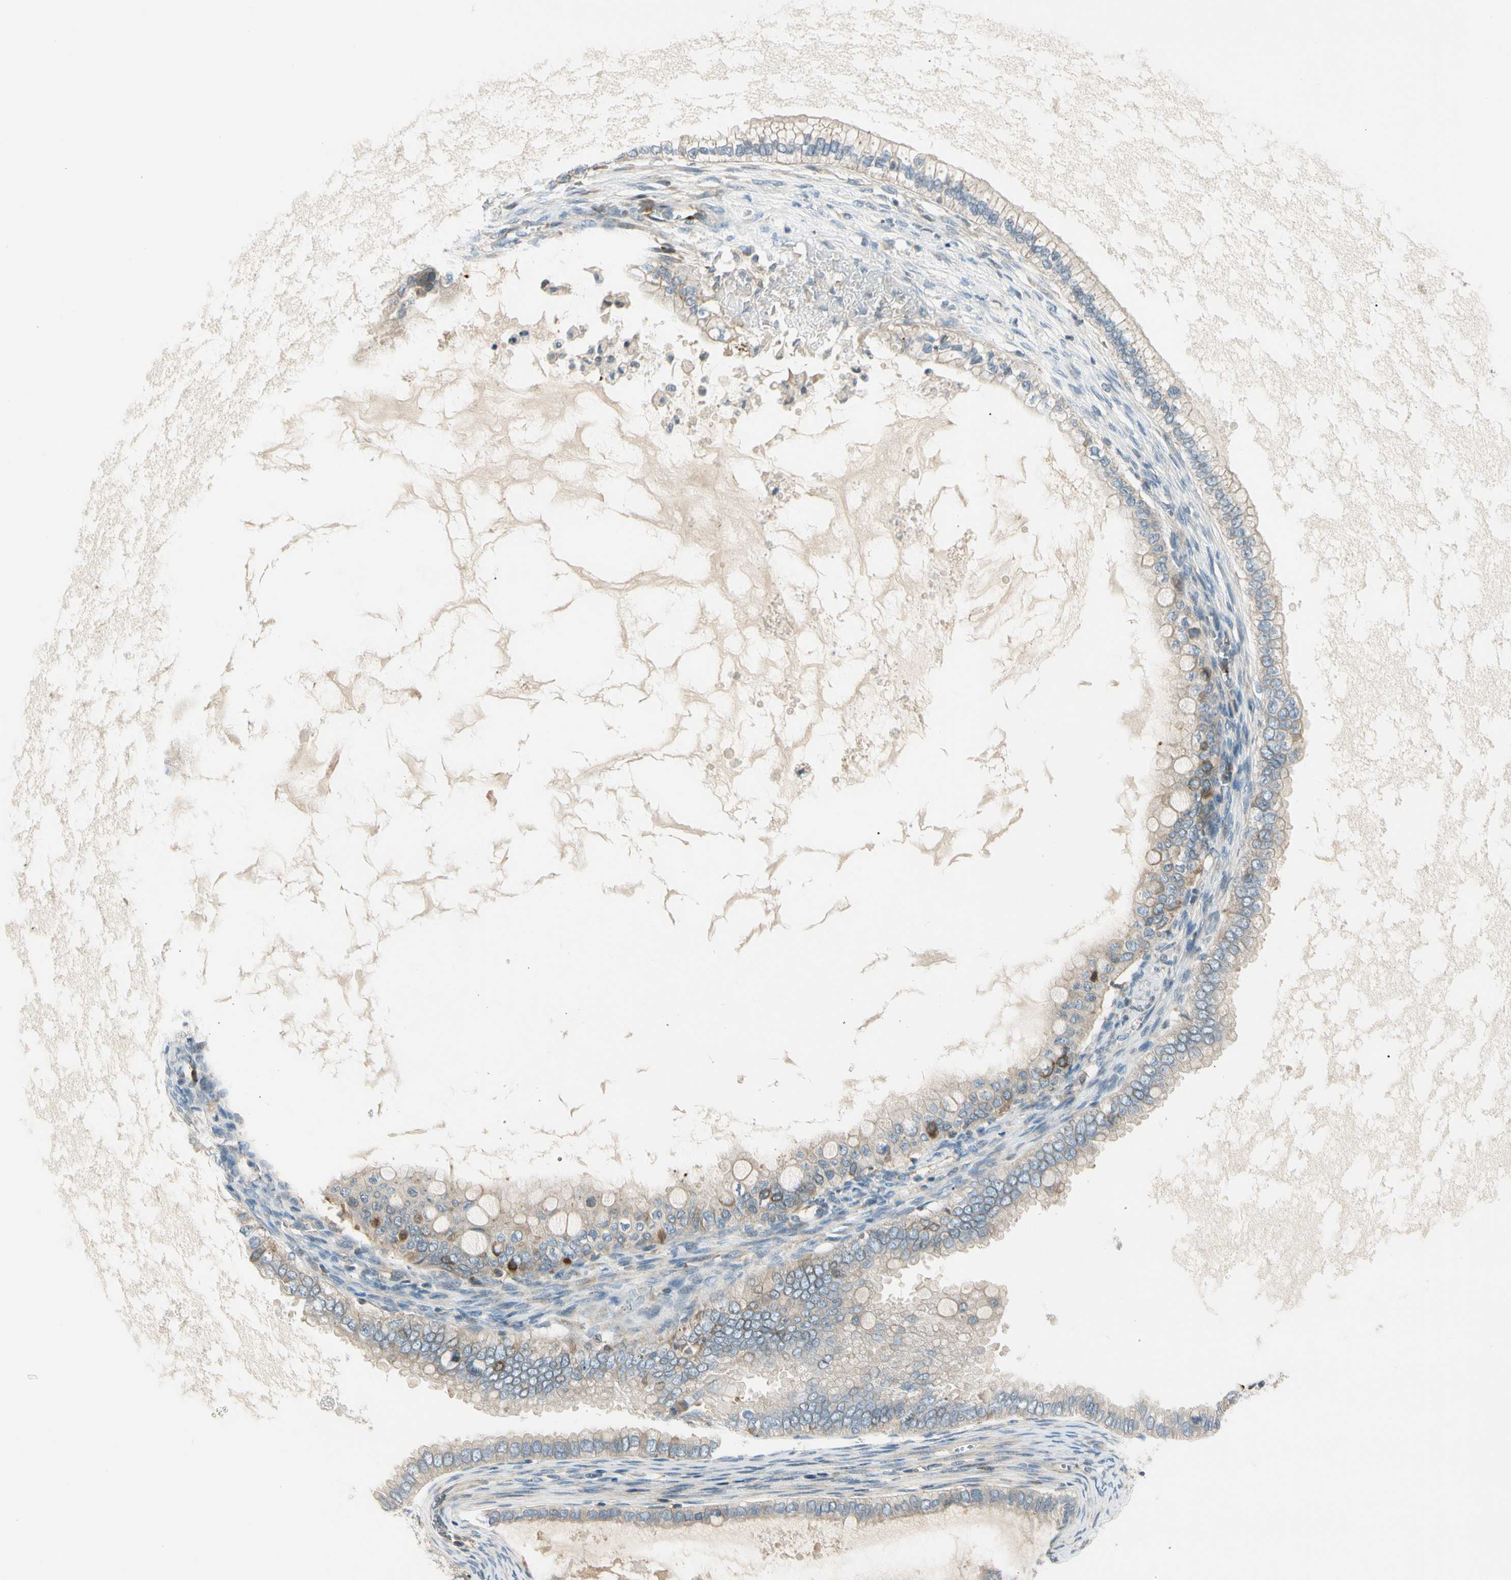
{"staining": {"intensity": "weak", "quantity": ">75%", "location": "cytoplasmic/membranous"}, "tissue": "ovarian cancer", "cell_type": "Tumor cells", "image_type": "cancer", "snomed": [{"axis": "morphology", "description": "Cystadenocarcinoma, mucinous, NOS"}, {"axis": "topography", "description": "Ovary"}], "caption": "Immunohistochemistry (IHC) histopathology image of human ovarian cancer (mucinous cystadenocarcinoma) stained for a protein (brown), which demonstrates low levels of weak cytoplasmic/membranous staining in approximately >75% of tumor cells.", "gene": "CDH6", "patient": {"sex": "female", "age": 80}}